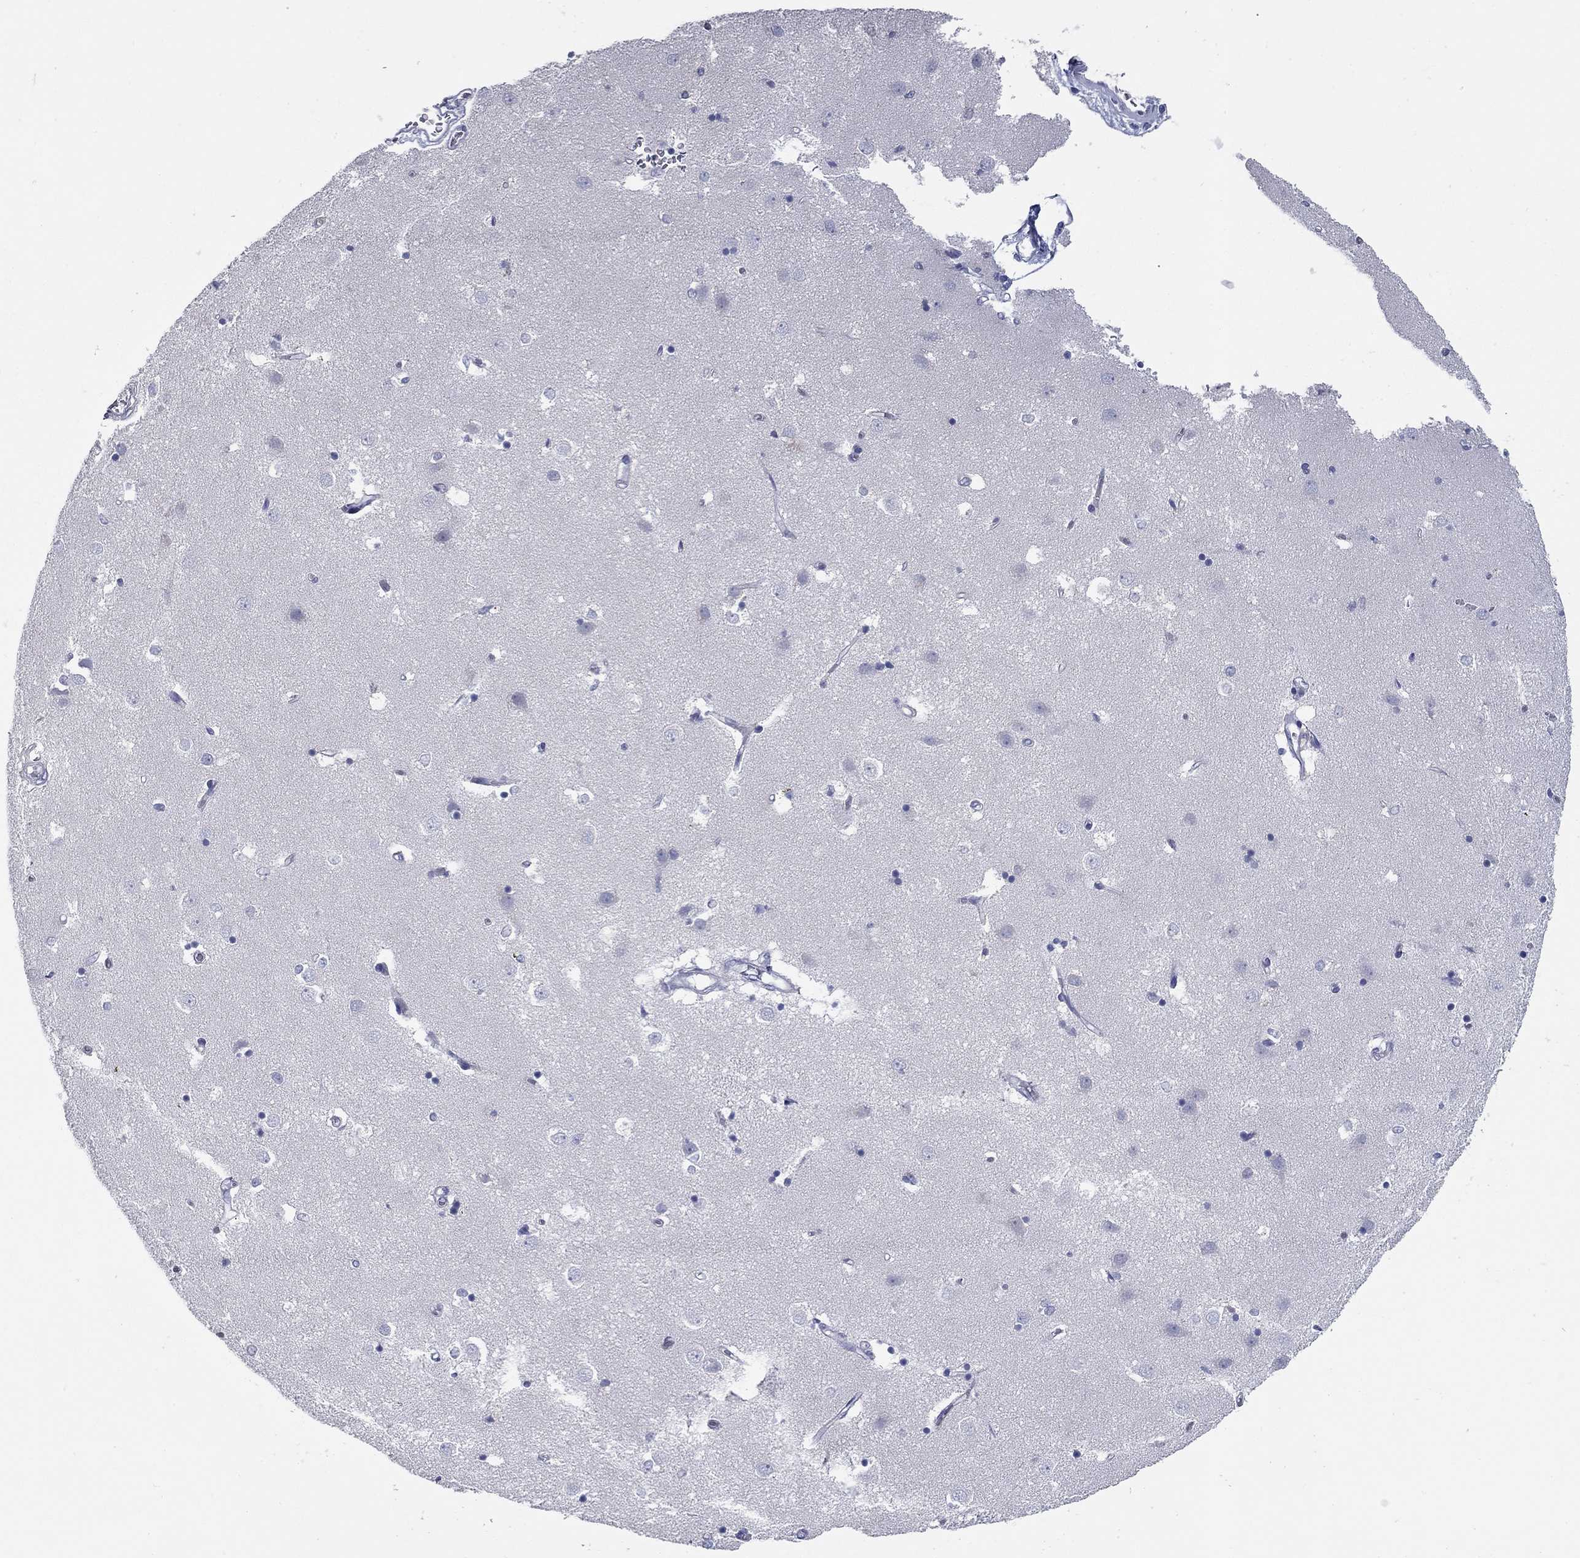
{"staining": {"intensity": "negative", "quantity": "none", "location": "none"}, "tissue": "caudate", "cell_type": "Glial cells", "image_type": "normal", "snomed": [{"axis": "morphology", "description": "Normal tissue, NOS"}, {"axis": "topography", "description": "Lateral ventricle wall"}], "caption": "High power microscopy image of an immunohistochemistry (IHC) photomicrograph of normal caudate, revealing no significant staining in glial cells. Nuclei are stained in blue.", "gene": "KIRREL2", "patient": {"sex": "male", "age": 54}}